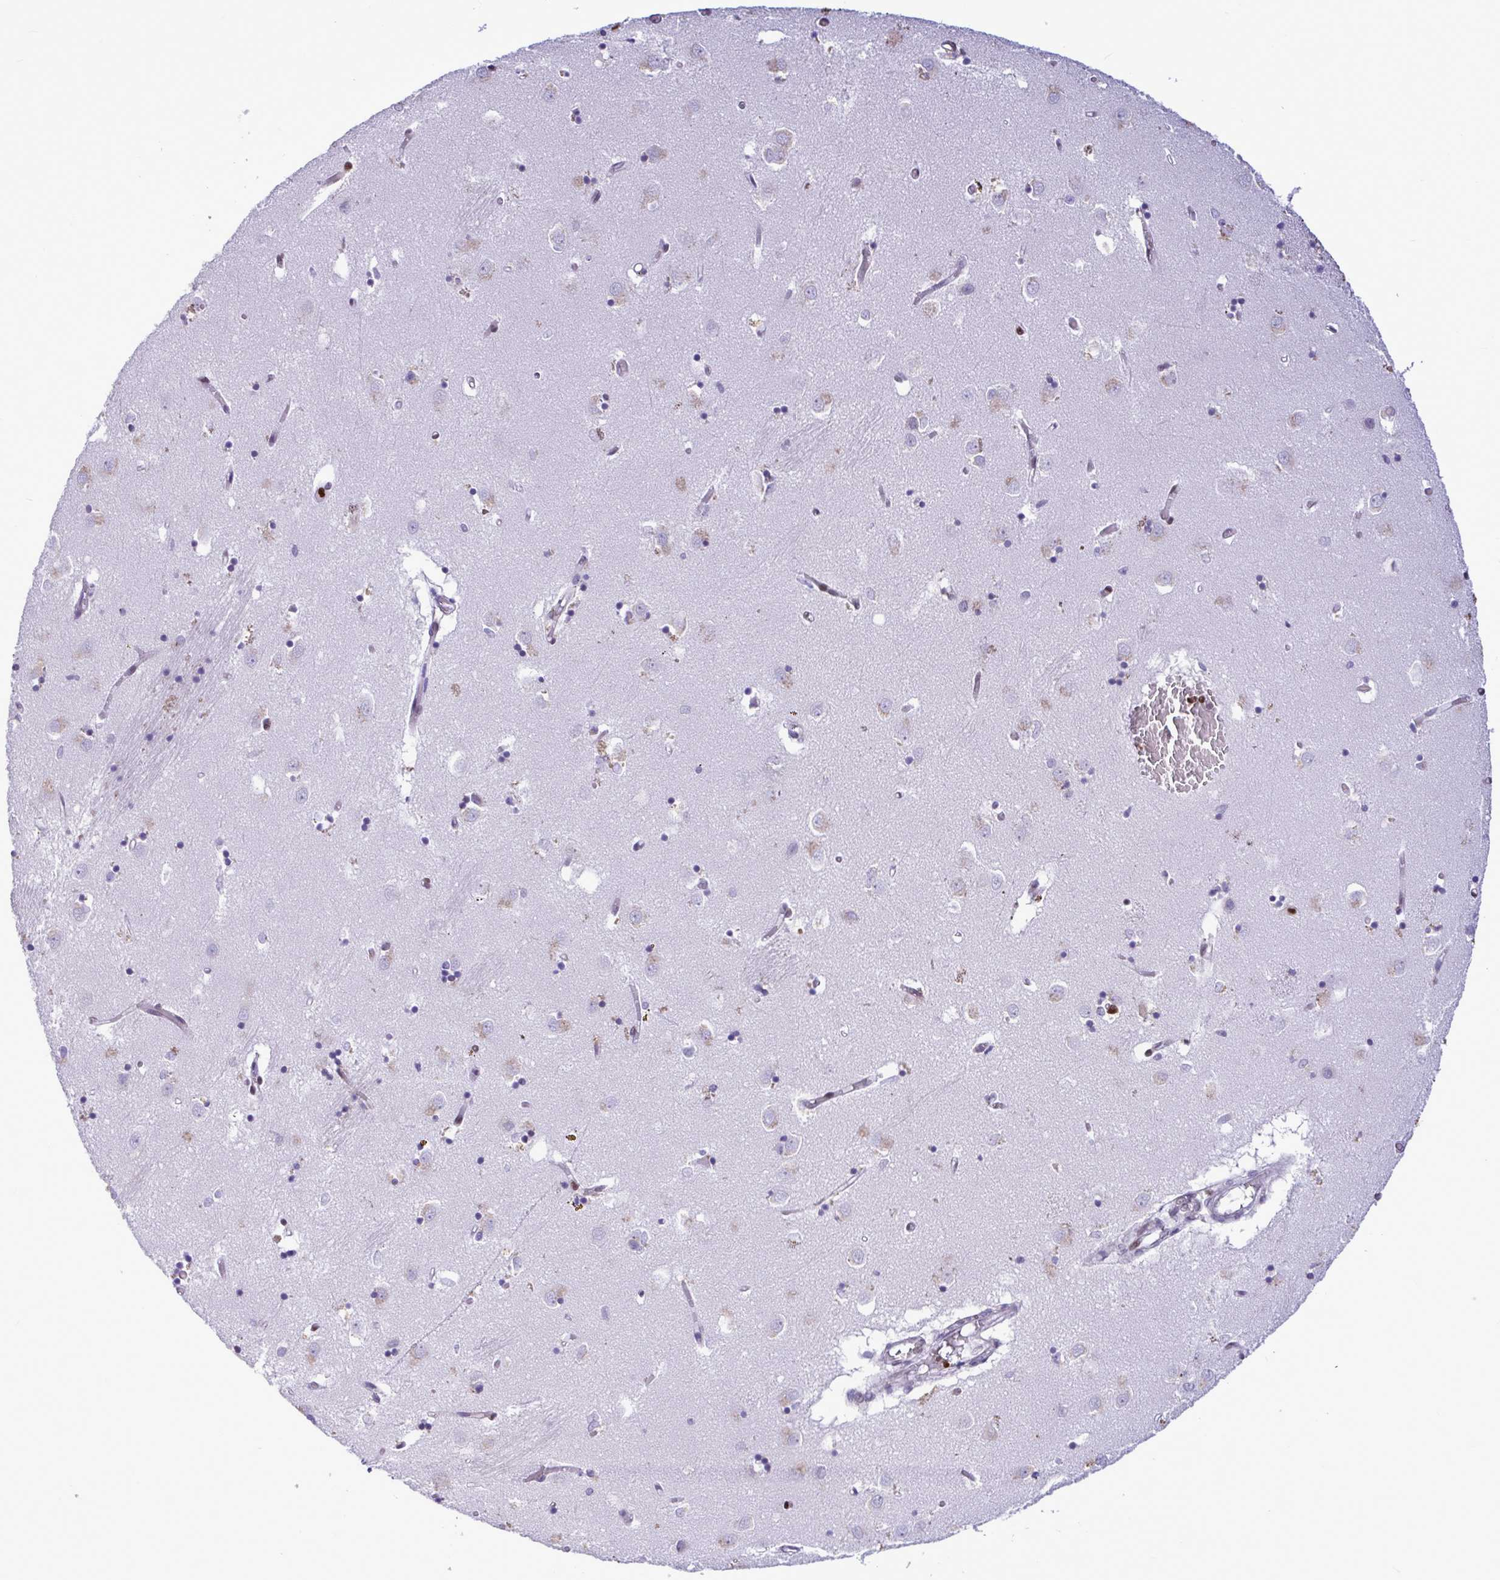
{"staining": {"intensity": "negative", "quantity": "none", "location": "none"}, "tissue": "caudate", "cell_type": "Glial cells", "image_type": "normal", "snomed": [{"axis": "morphology", "description": "Normal tissue, NOS"}, {"axis": "topography", "description": "Lateral ventricle wall"}], "caption": "The immunohistochemistry (IHC) micrograph has no significant positivity in glial cells of caudate. (Brightfield microscopy of DAB (3,3'-diaminobenzidine) immunohistochemistry at high magnification).", "gene": "HMGB2", "patient": {"sex": "male", "age": 70}}